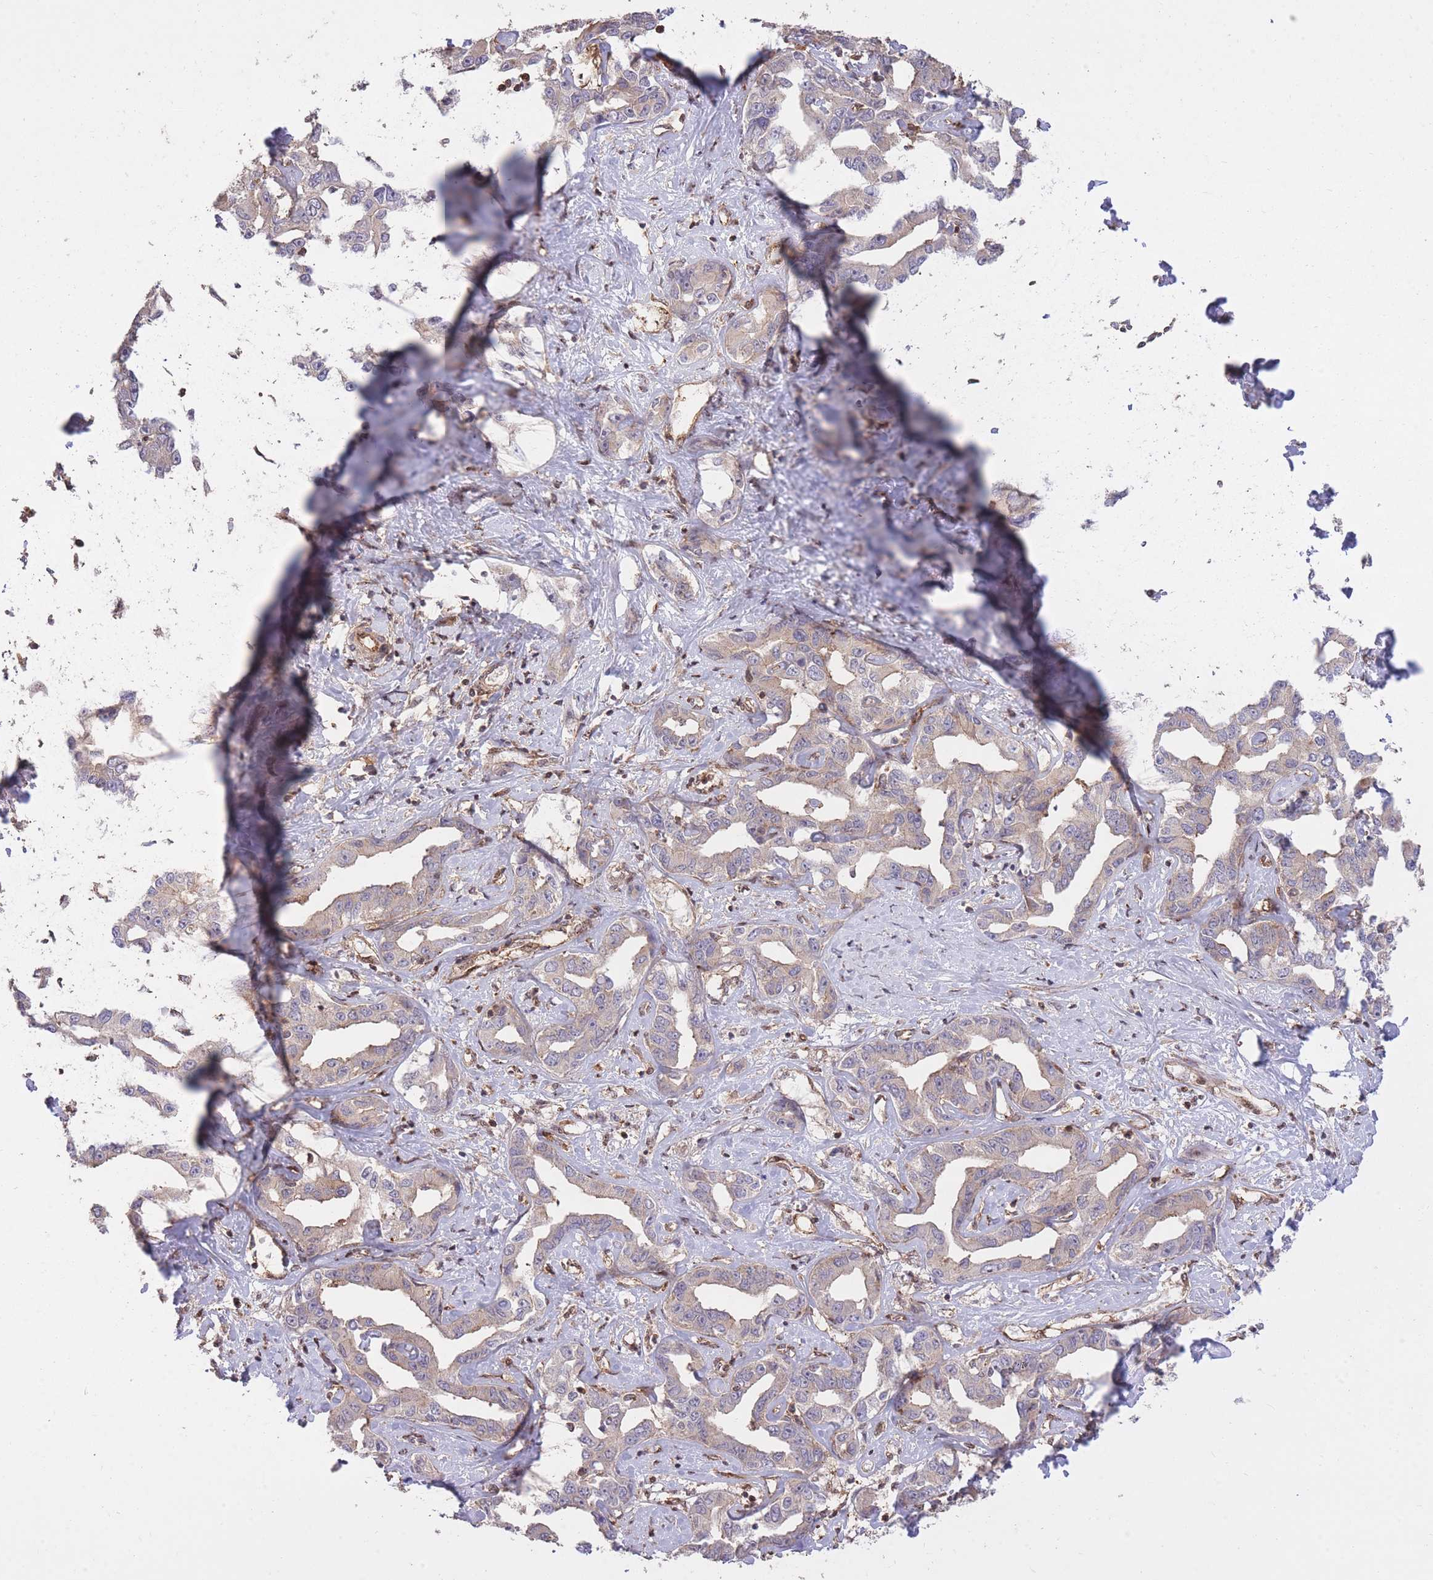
{"staining": {"intensity": "moderate", "quantity": "<25%", "location": "cytoplasmic/membranous"}, "tissue": "liver cancer", "cell_type": "Tumor cells", "image_type": "cancer", "snomed": [{"axis": "morphology", "description": "Cholangiocarcinoma"}, {"axis": "topography", "description": "Liver"}], "caption": "Immunohistochemistry staining of liver cancer, which shows low levels of moderate cytoplasmic/membranous positivity in approximately <25% of tumor cells indicating moderate cytoplasmic/membranous protein staining. The staining was performed using DAB (brown) for protein detection and nuclei were counterstained in hematoxylin (blue).", "gene": "PLD1", "patient": {"sex": "male", "age": 59}}